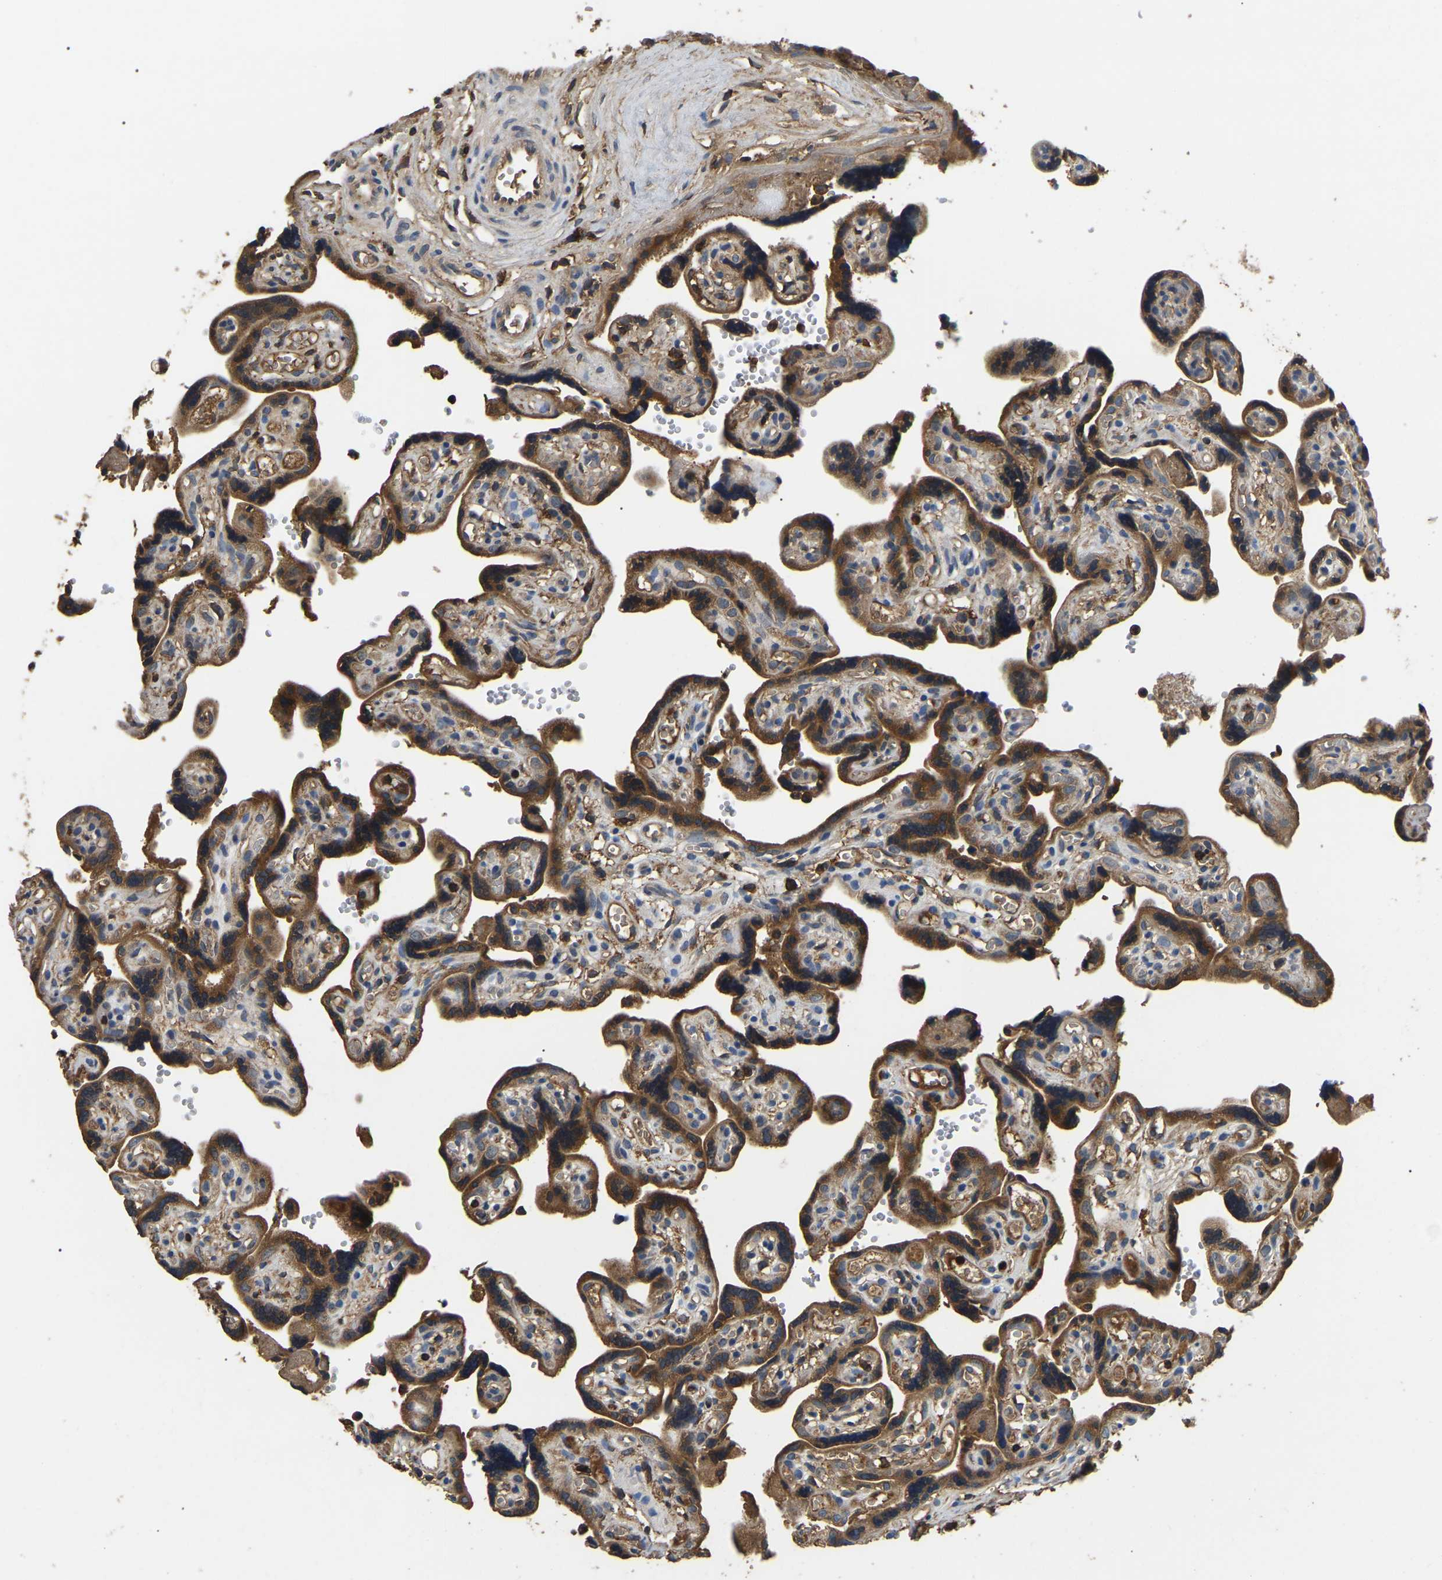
{"staining": {"intensity": "moderate", "quantity": ">75%", "location": "cytoplasmic/membranous"}, "tissue": "placenta", "cell_type": "Decidual cells", "image_type": "normal", "snomed": [{"axis": "morphology", "description": "Normal tissue, NOS"}, {"axis": "topography", "description": "Placenta"}], "caption": "Placenta stained with a brown dye shows moderate cytoplasmic/membranous positive staining in approximately >75% of decidual cells.", "gene": "SMPD2", "patient": {"sex": "female", "age": 30}}